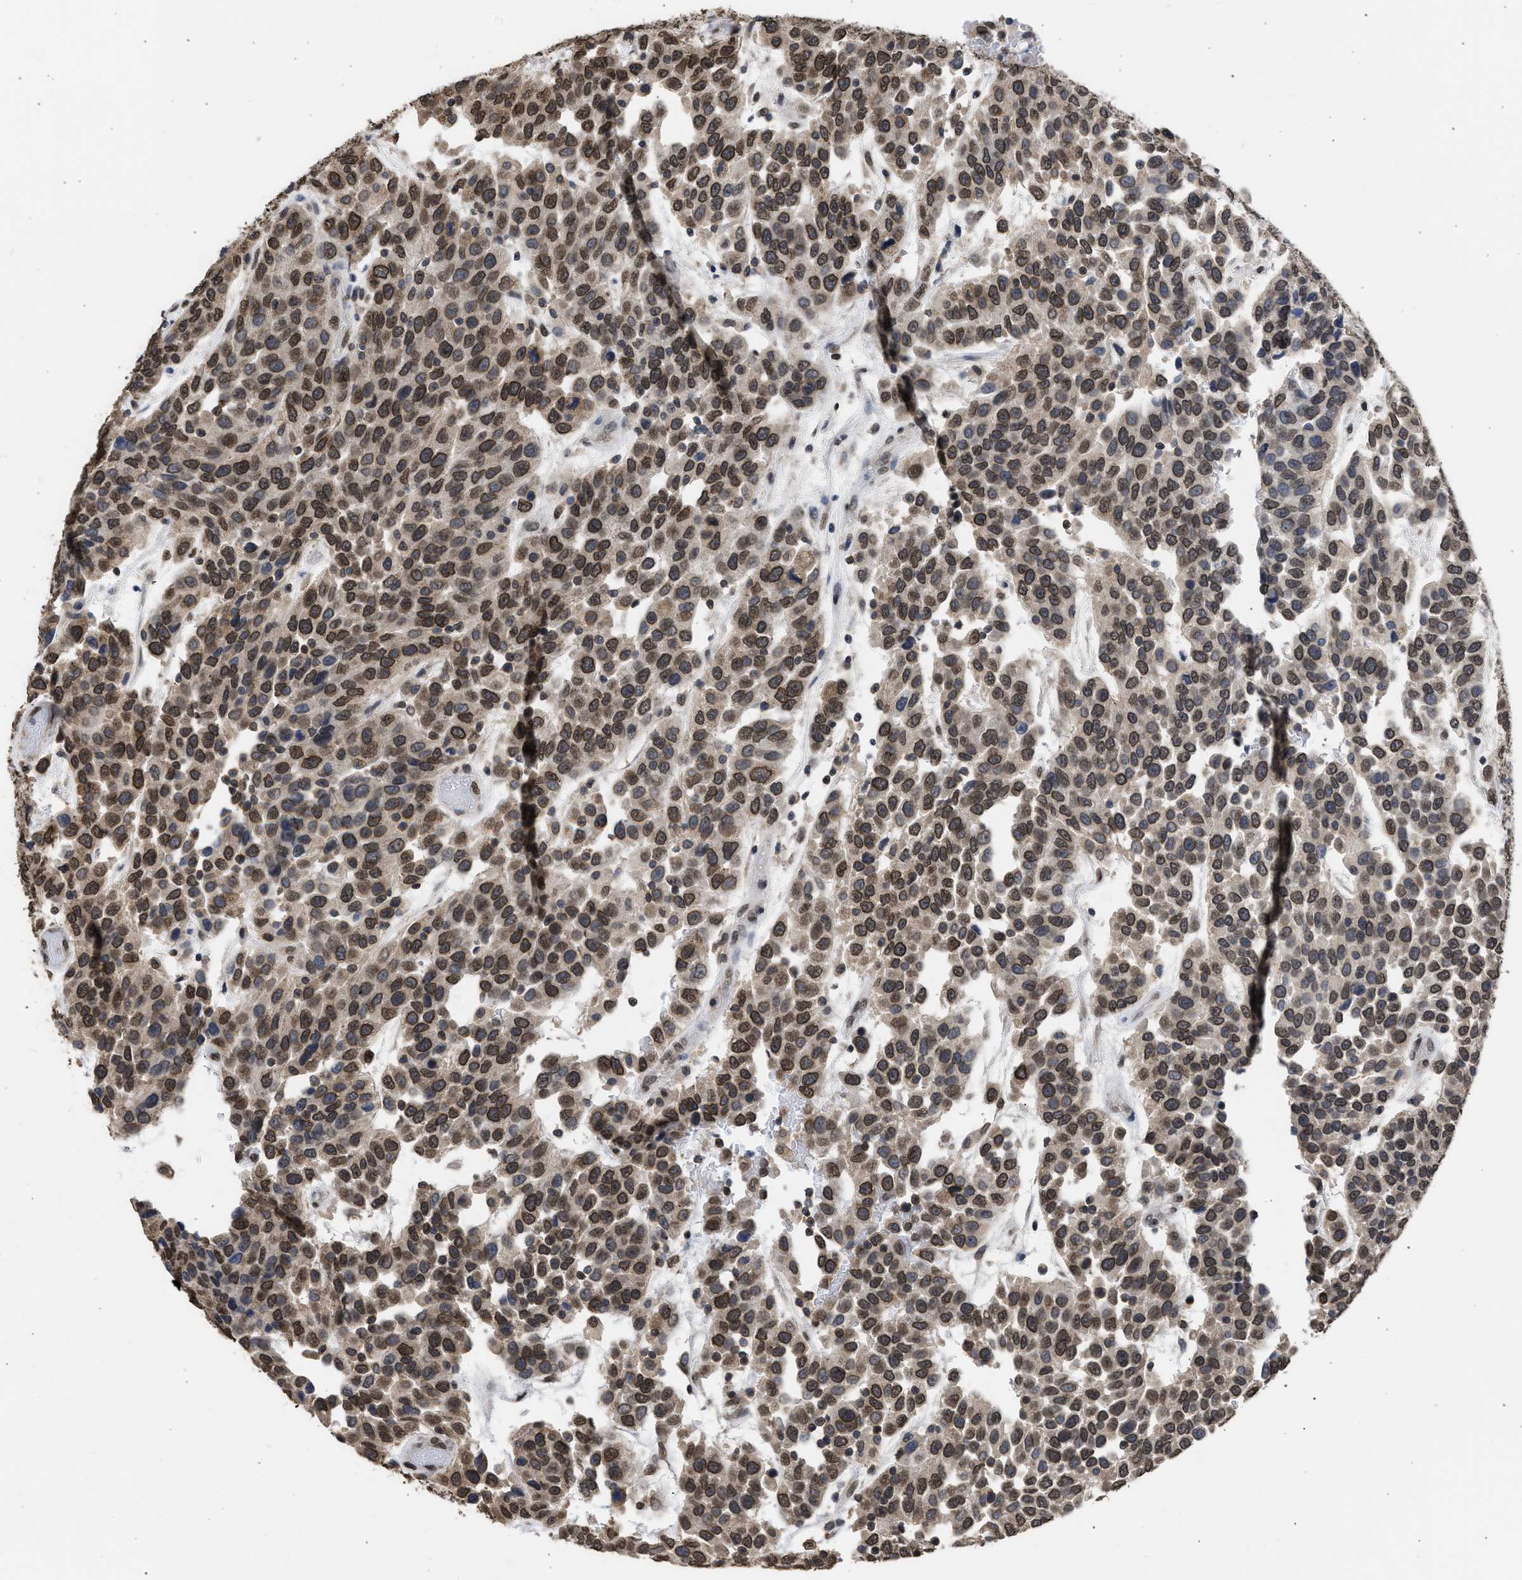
{"staining": {"intensity": "moderate", "quantity": ">75%", "location": "cytoplasmic/membranous,nuclear"}, "tissue": "urothelial cancer", "cell_type": "Tumor cells", "image_type": "cancer", "snomed": [{"axis": "morphology", "description": "Urothelial carcinoma, High grade"}, {"axis": "topography", "description": "Urinary bladder"}], "caption": "Urothelial carcinoma (high-grade) tissue demonstrates moderate cytoplasmic/membranous and nuclear positivity in about >75% of tumor cells", "gene": "NUP35", "patient": {"sex": "female", "age": 80}}